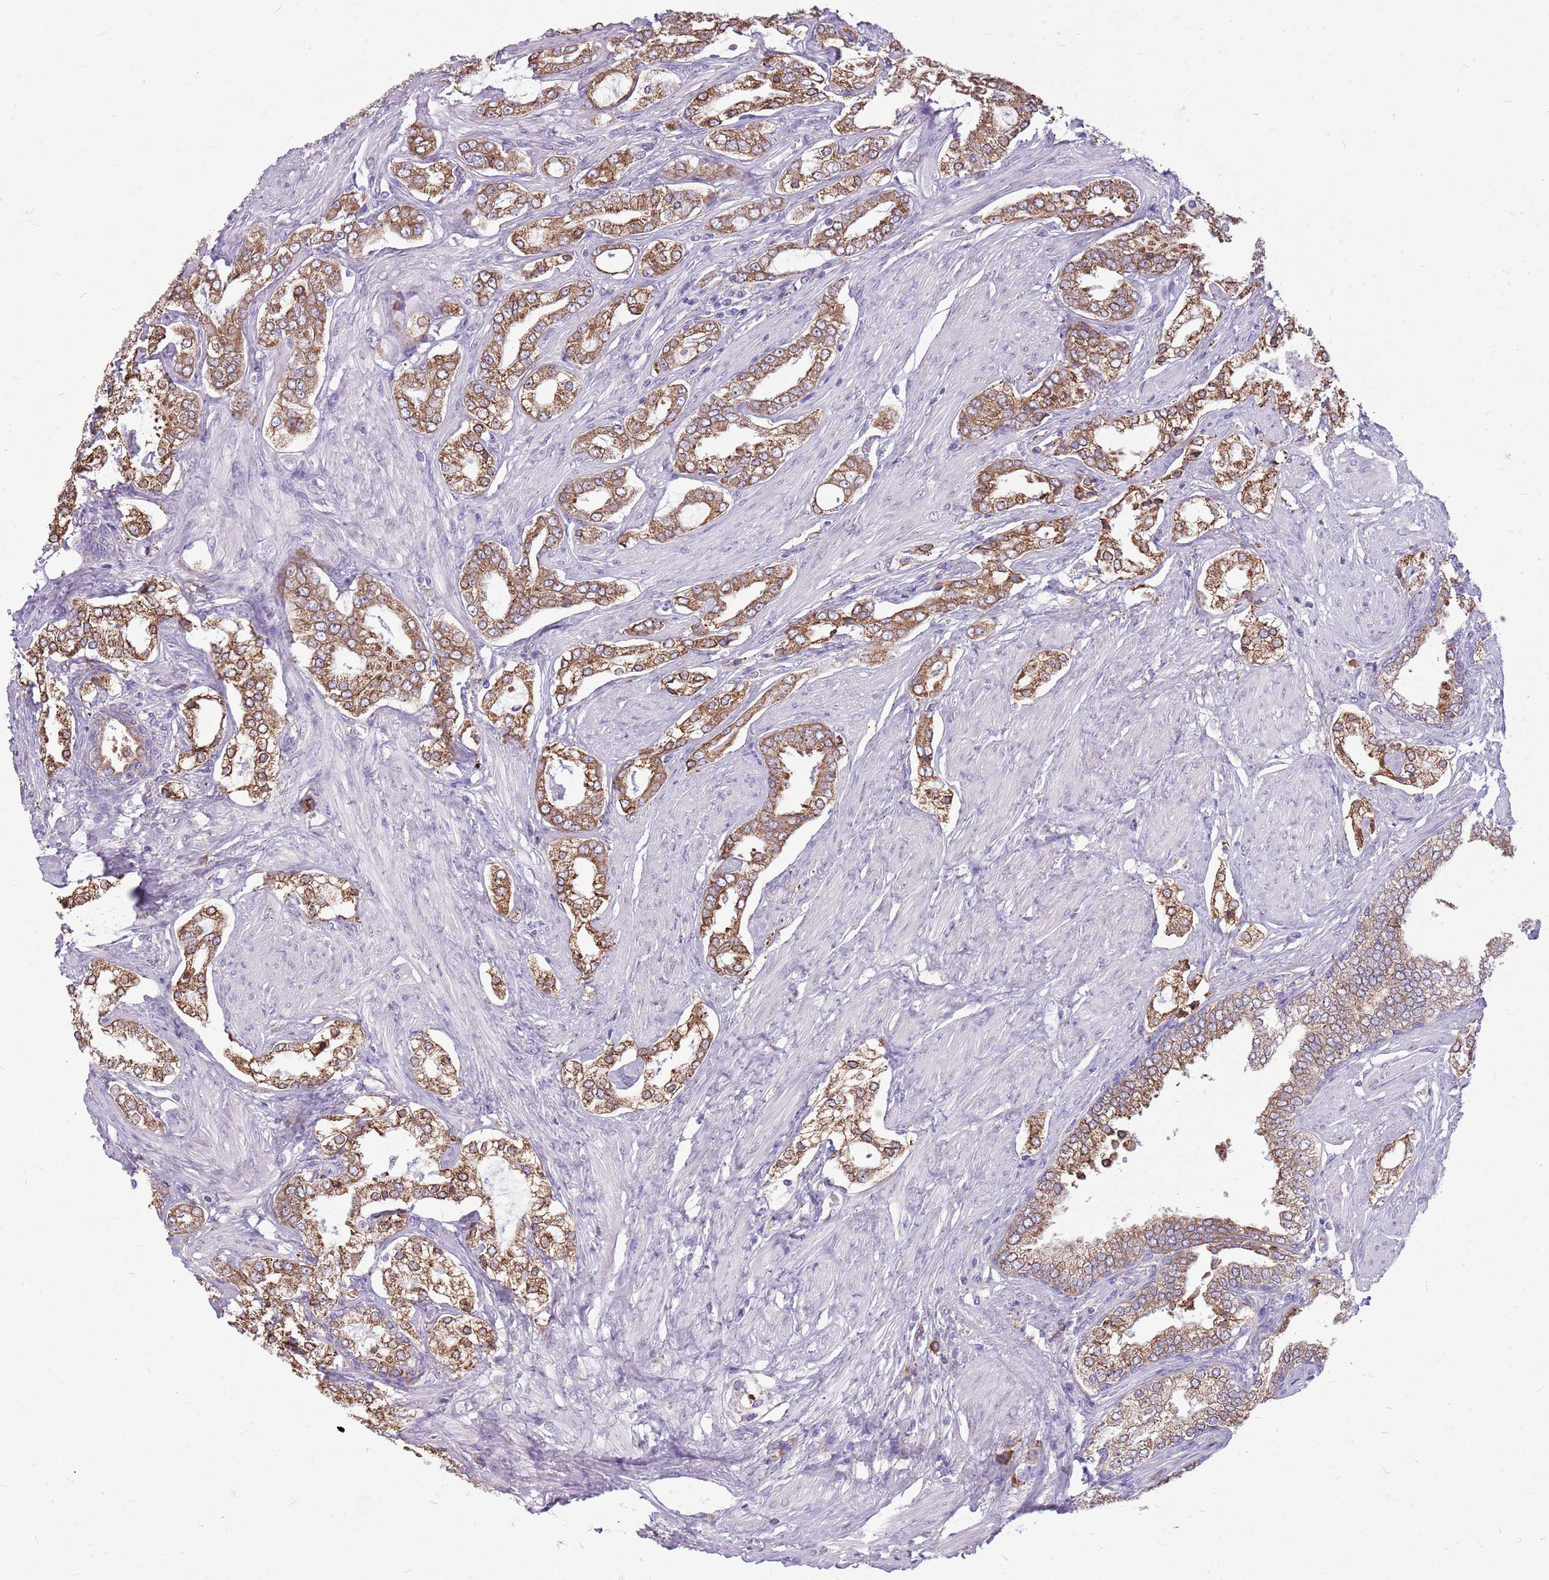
{"staining": {"intensity": "moderate", "quantity": ">75%", "location": "cytoplasmic/membranous"}, "tissue": "prostate cancer", "cell_type": "Tumor cells", "image_type": "cancer", "snomed": [{"axis": "morphology", "description": "Adenocarcinoma, High grade"}, {"axis": "topography", "description": "Prostate"}], "caption": "Immunohistochemical staining of high-grade adenocarcinoma (prostate) exhibits medium levels of moderate cytoplasmic/membranous positivity in approximately >75% of tumor cells. (Stains: DAB (3,3'-diaminobenzidine) in brown, nuclei in blue, Microscopy: brightfield microscopy at high magnification).", "gene": "KCTD19", "patient": {"sex": "male", "age": 71}}